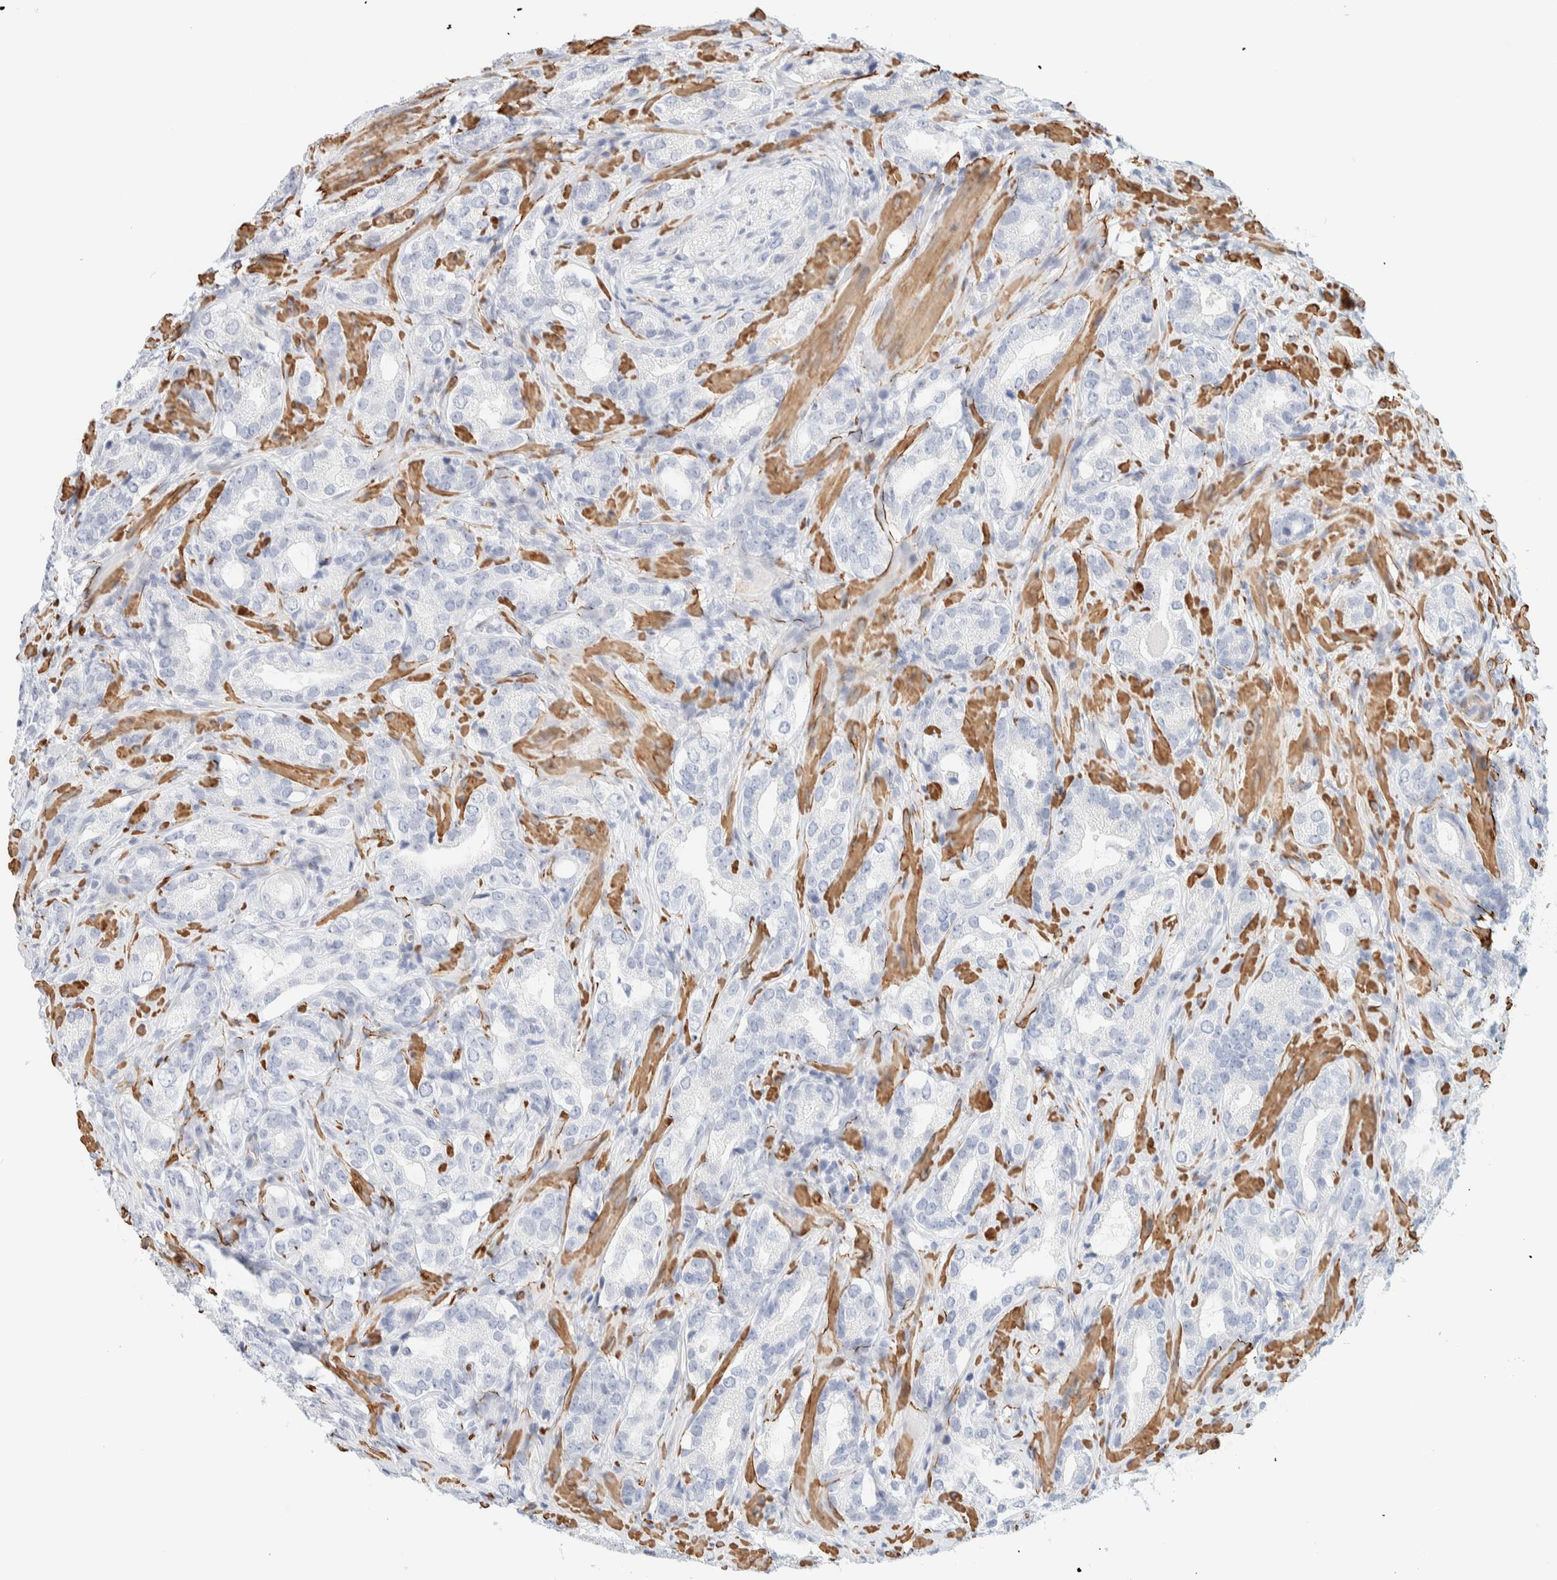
{"staining": {"intensity": "negative", "quantity": "none", "location": "none"}, "tissue": "prostate cancer", "cell_type": "Tumor cells", "image_type": "cancer", "snomed": [{"axis": "morphology", "description": "Adenocarcinoma, High grade"}, {"axis": "topography", "description": "Prostate"}], "caption": "High magnification brightfield microscopy of prostate adenocarcinoma (high-grade) stained with DAB (brown) and counterstained with hematoxylin (blue): tumor cells show no significant expression.", "gene": "AFMID", "patient": {"sex": "male", "age": 63}}